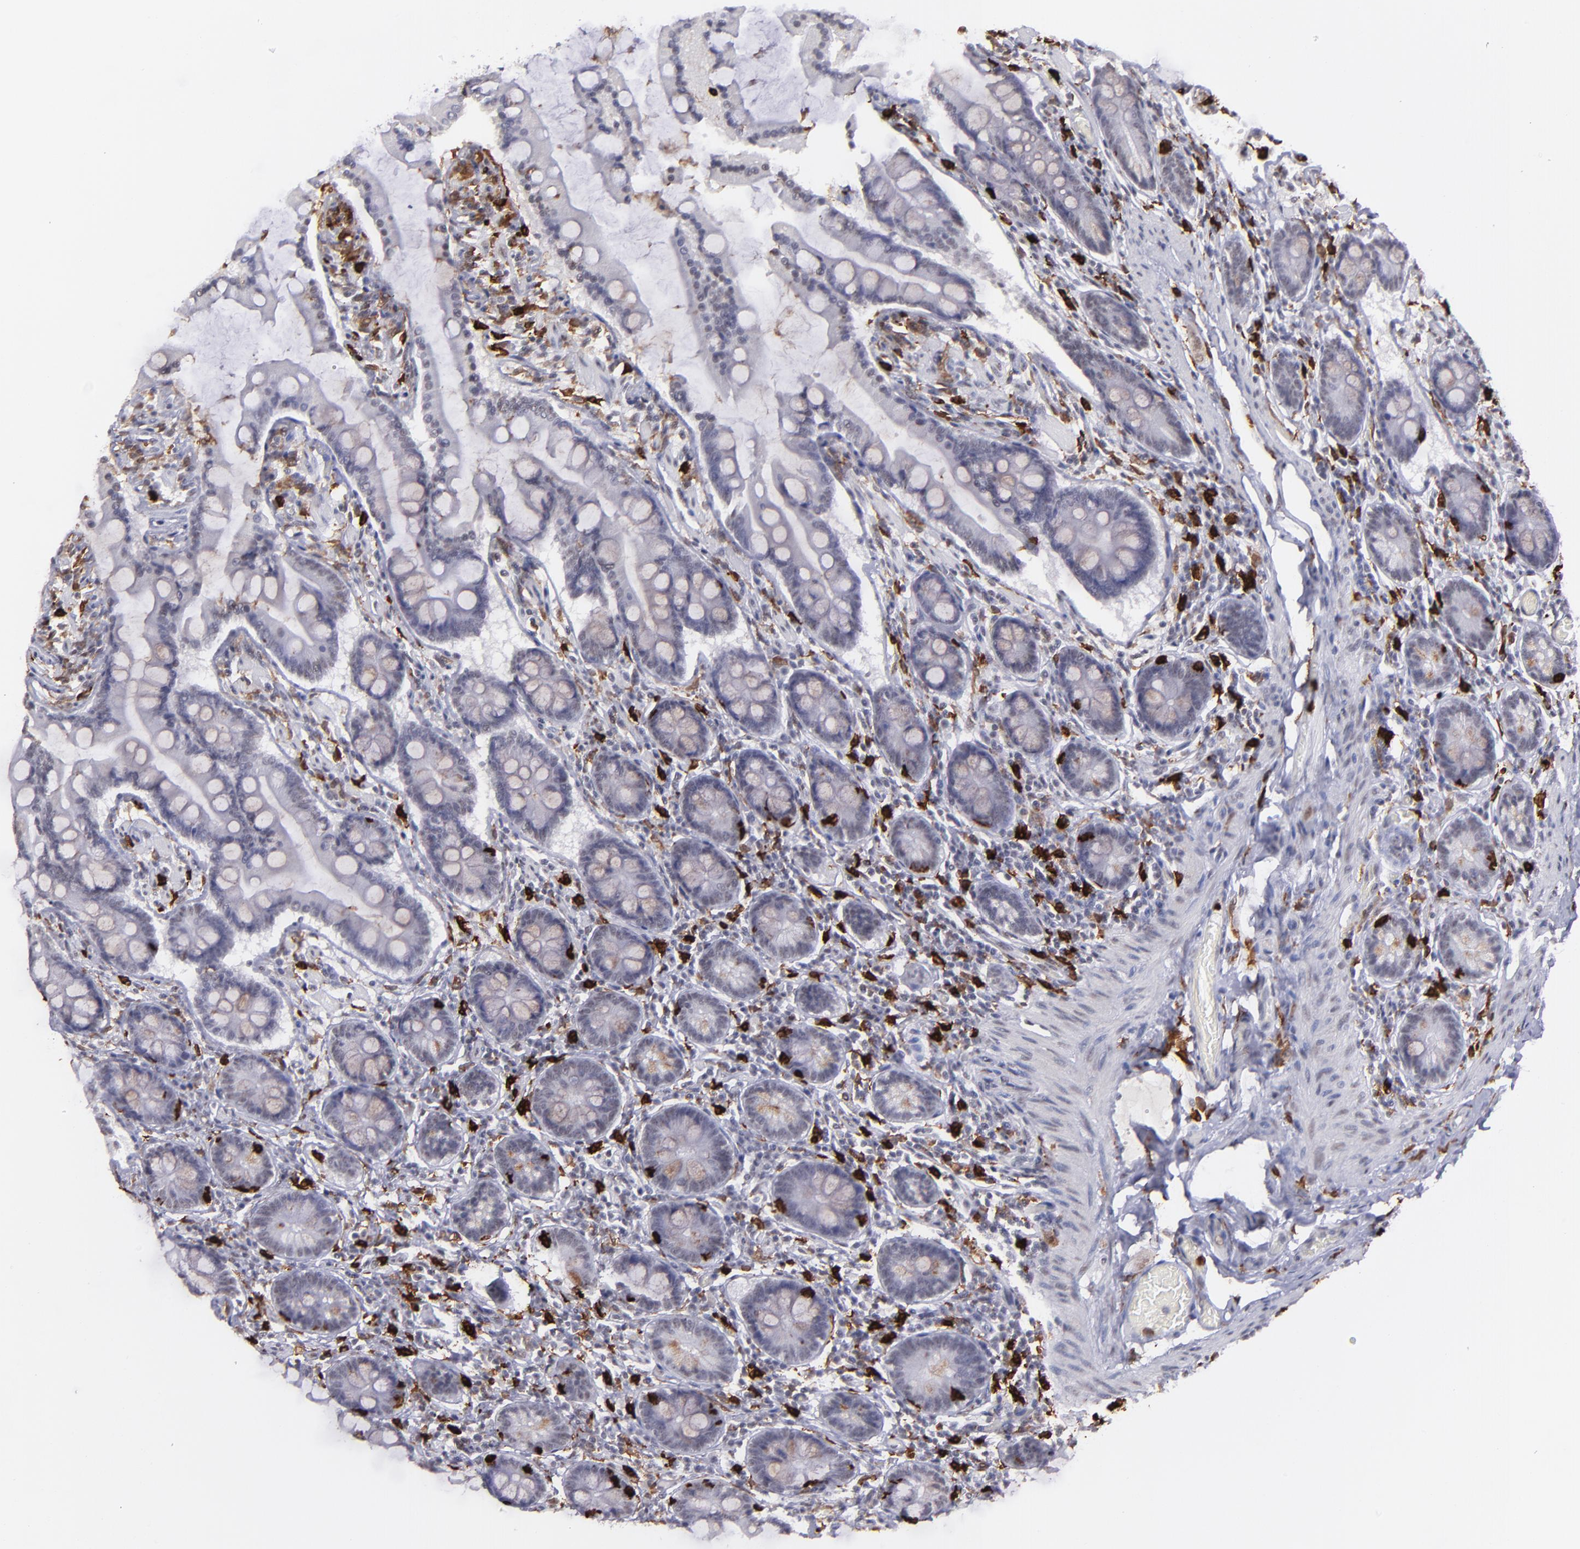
{"staining": {"intensity": "negative", "quantity": "none", "location": "none"}, "tissue": "small intestine", "cell_type": "Glandular cells", "image_type": "normal", "snomed": [{"axis": "morphology", "description": "Normal tissue, NOS"}, {"axis": "topography", "description": "Small intestine"}], "caption": "Immunohistochemical staining of unremarkable human small intestine exhibits no significant staining in glandular cells. (Brightfield microscopy of DAB (3,3'-diaminobenzidine) immunohistochemistry (IHC) at high magnification).", "gene": "NCF2", "patient": {"sex": "male", "age": 41}}